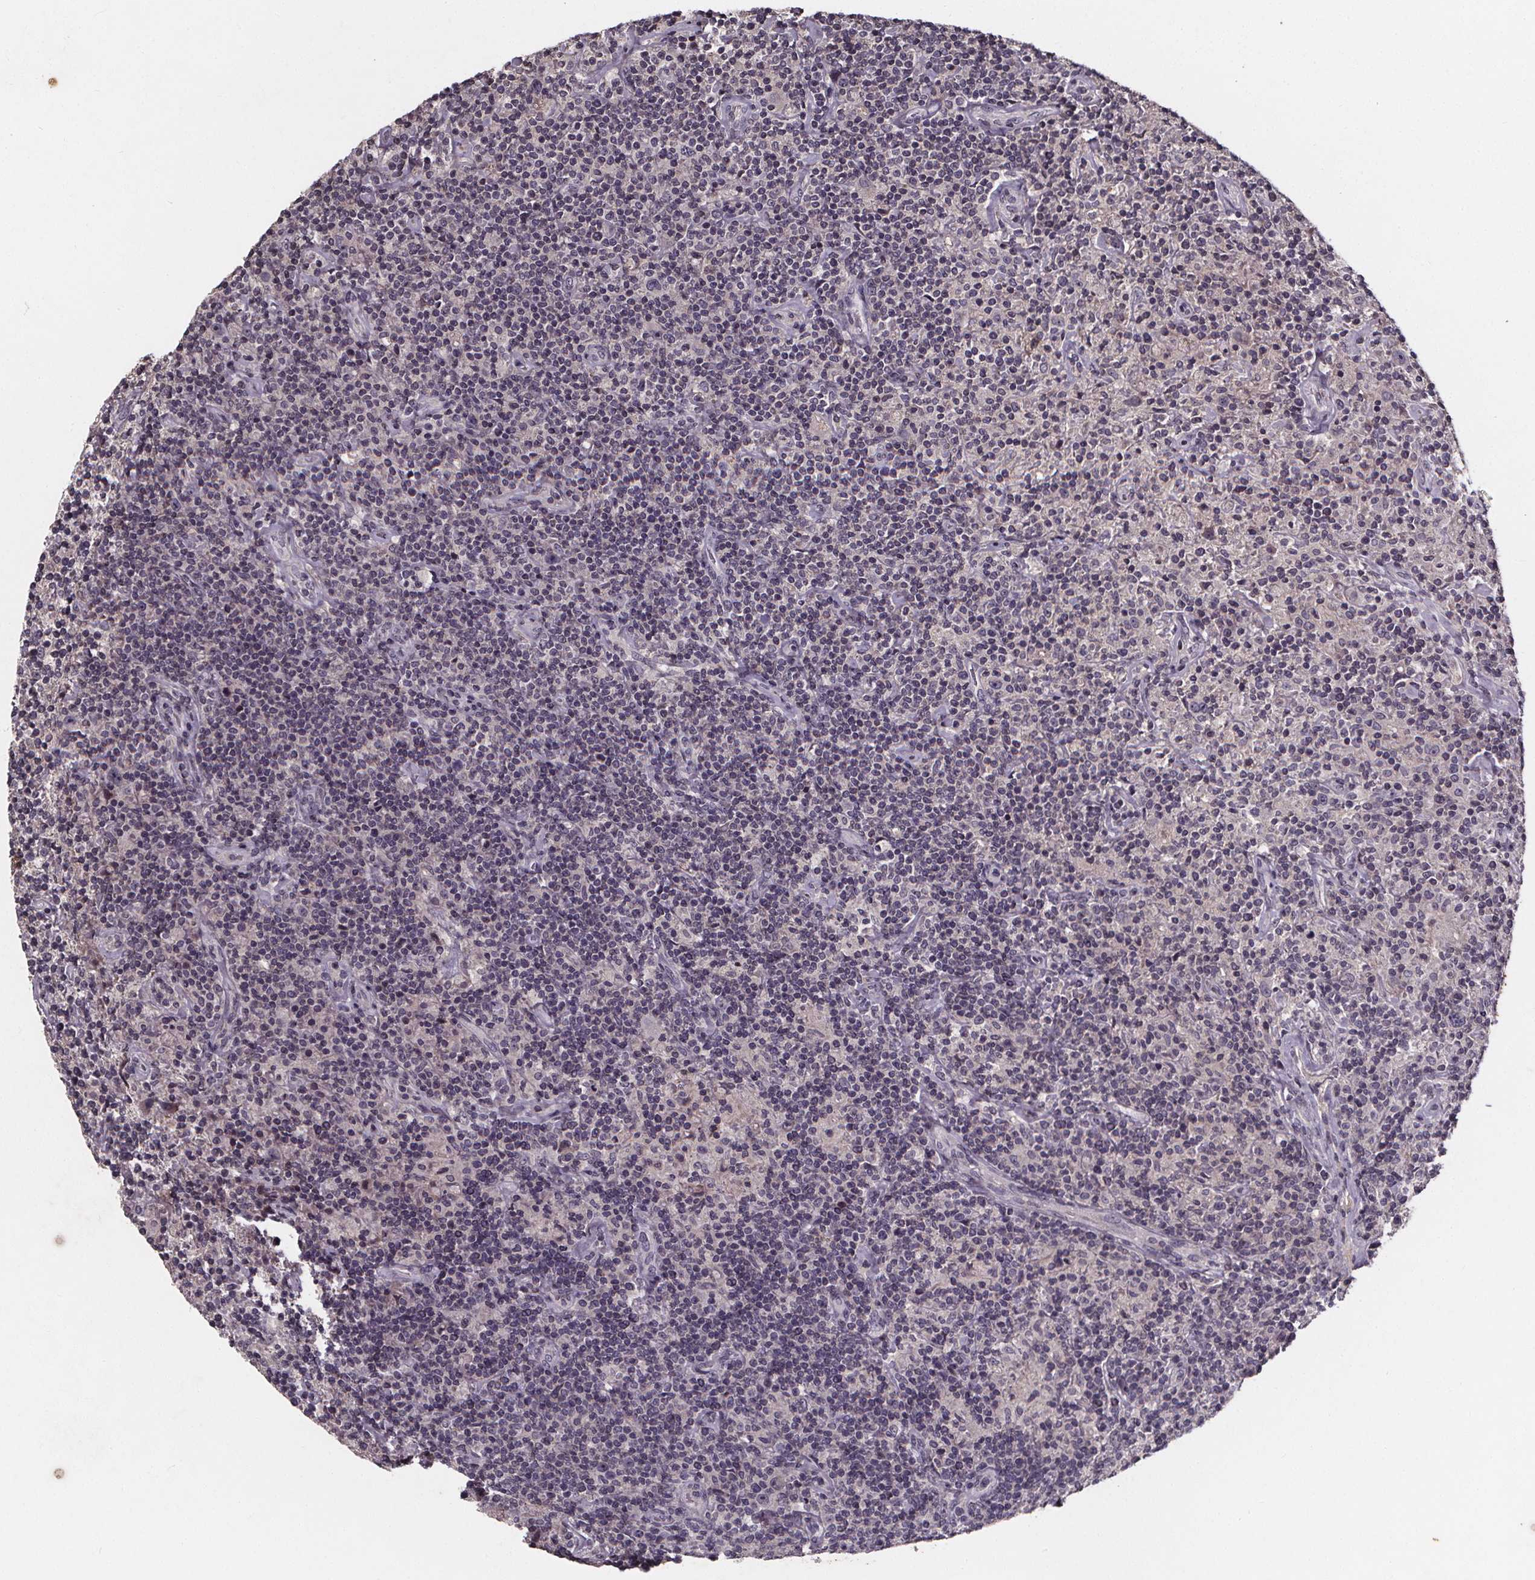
{"staining": {"intensity": "negative", "quantity": "none", "location": "none"}, "tissue": "lymphoma", "cell_type": "Tumor cells", "image_type": "cancer", "snomed": [{"axis": "morphology", "description": "Hodgkin's disease, NOS"}, {"axis": "topography", "description": "Lymph node"}], "caption": "Tumor cells show no significant protein expression in lymphoma. (DAB IHC with hematoxylin counter stain).", "gene": "SPAG8", "patient": {"sex": "male", "age": 70}}